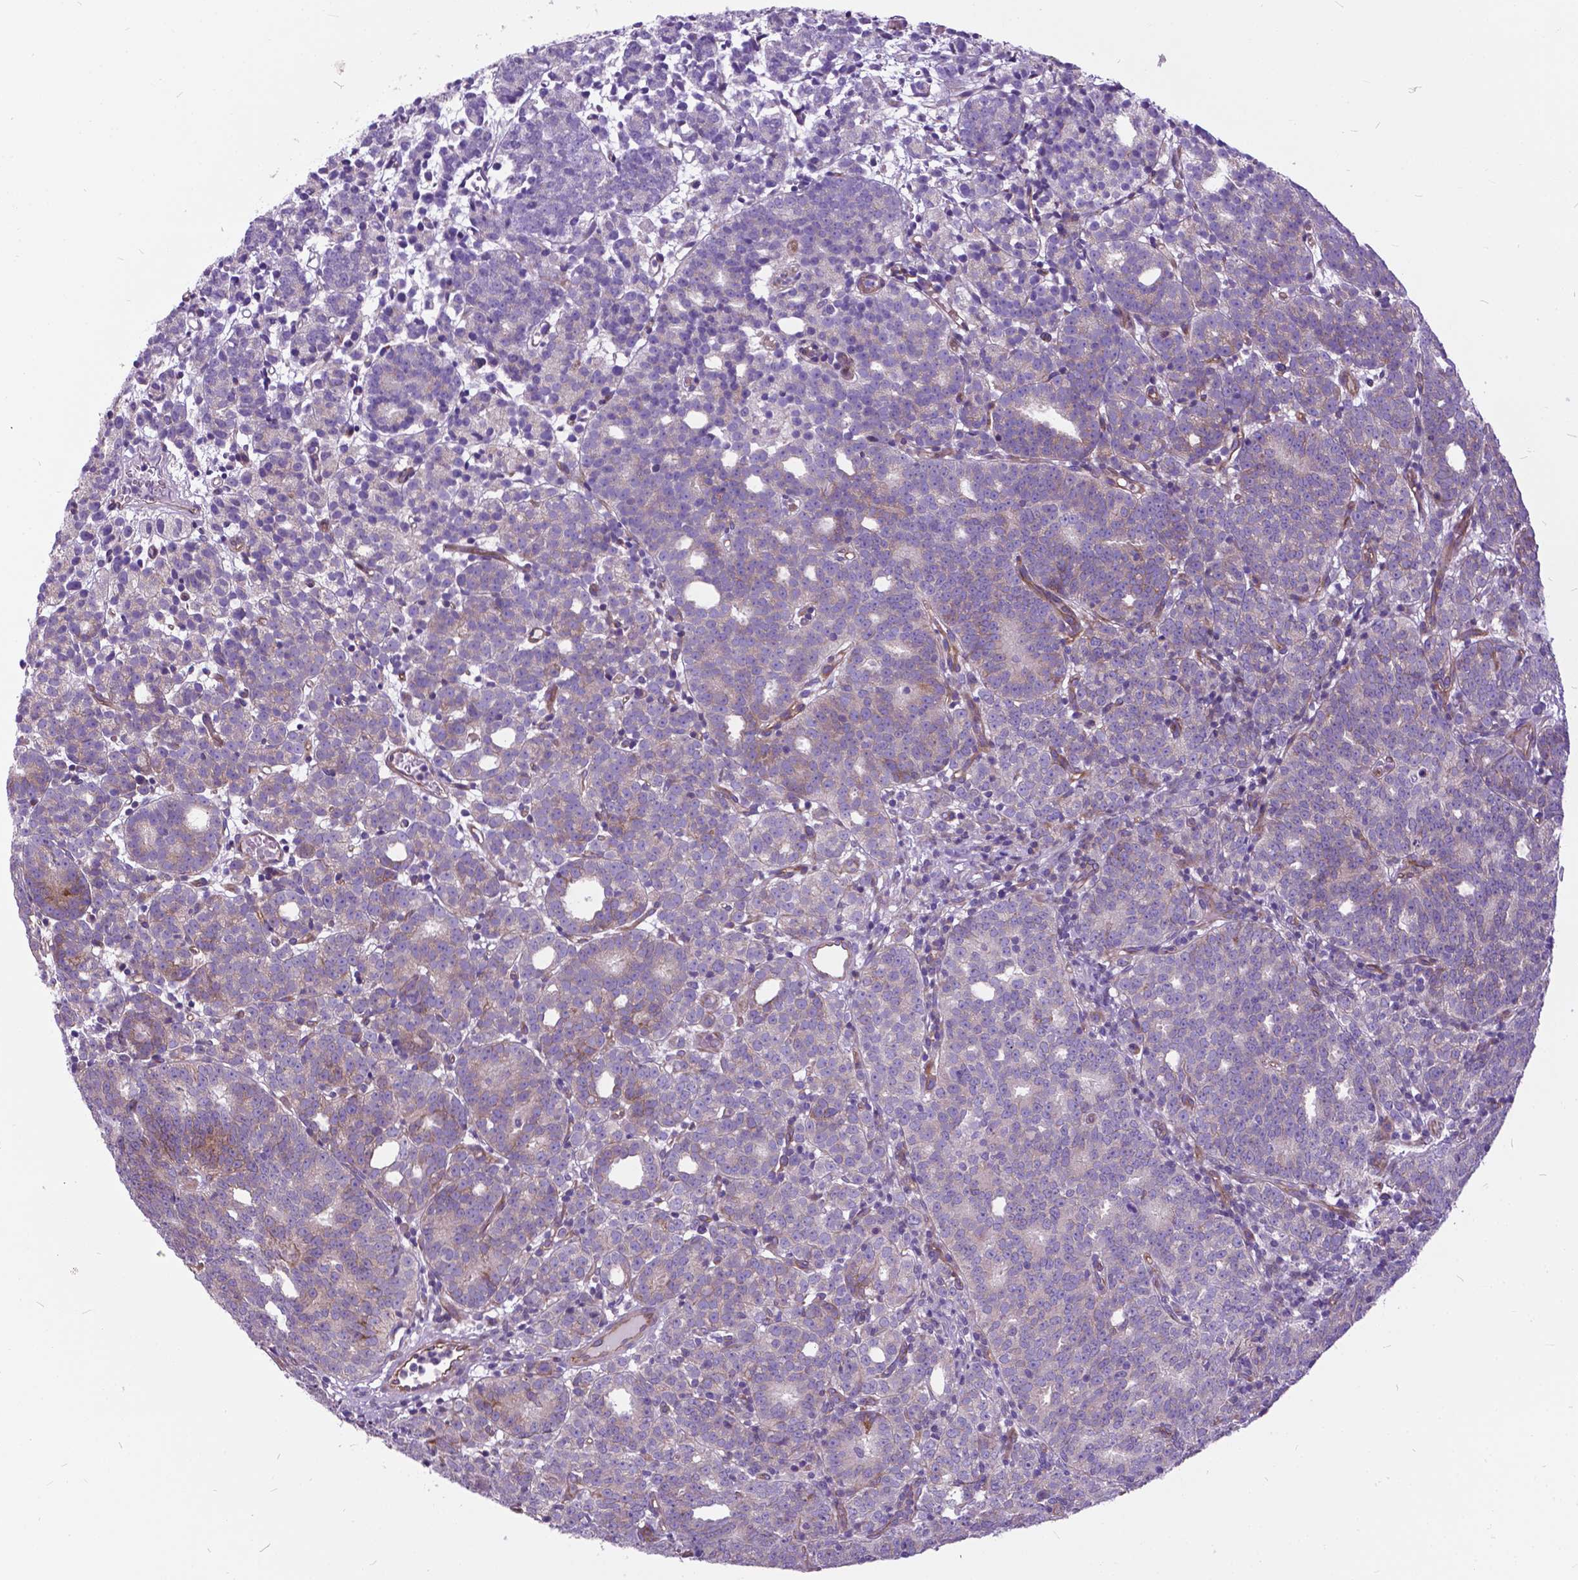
{"staining": {"intensity": "negative", "quantity": "none", "location": "none"}, "tissue": "prostate cancer", "cell_type": "Tumor cells", "image_type": "cancer", "snomed": [{"axis": "morphology", "description": "Adenocarcinoma, High grade"}, {"axis": "topography", "description": "Prostate"}], "caption": "Tumor cells are negative for brown protein staining in prostate cancer. (Brightfield microscopy of DAB (3,3'-diaminobenzidine) immunohistochemistry at high magnification).", "gene": "FLT4", "patient": {"sex": "male", "age": 53}}